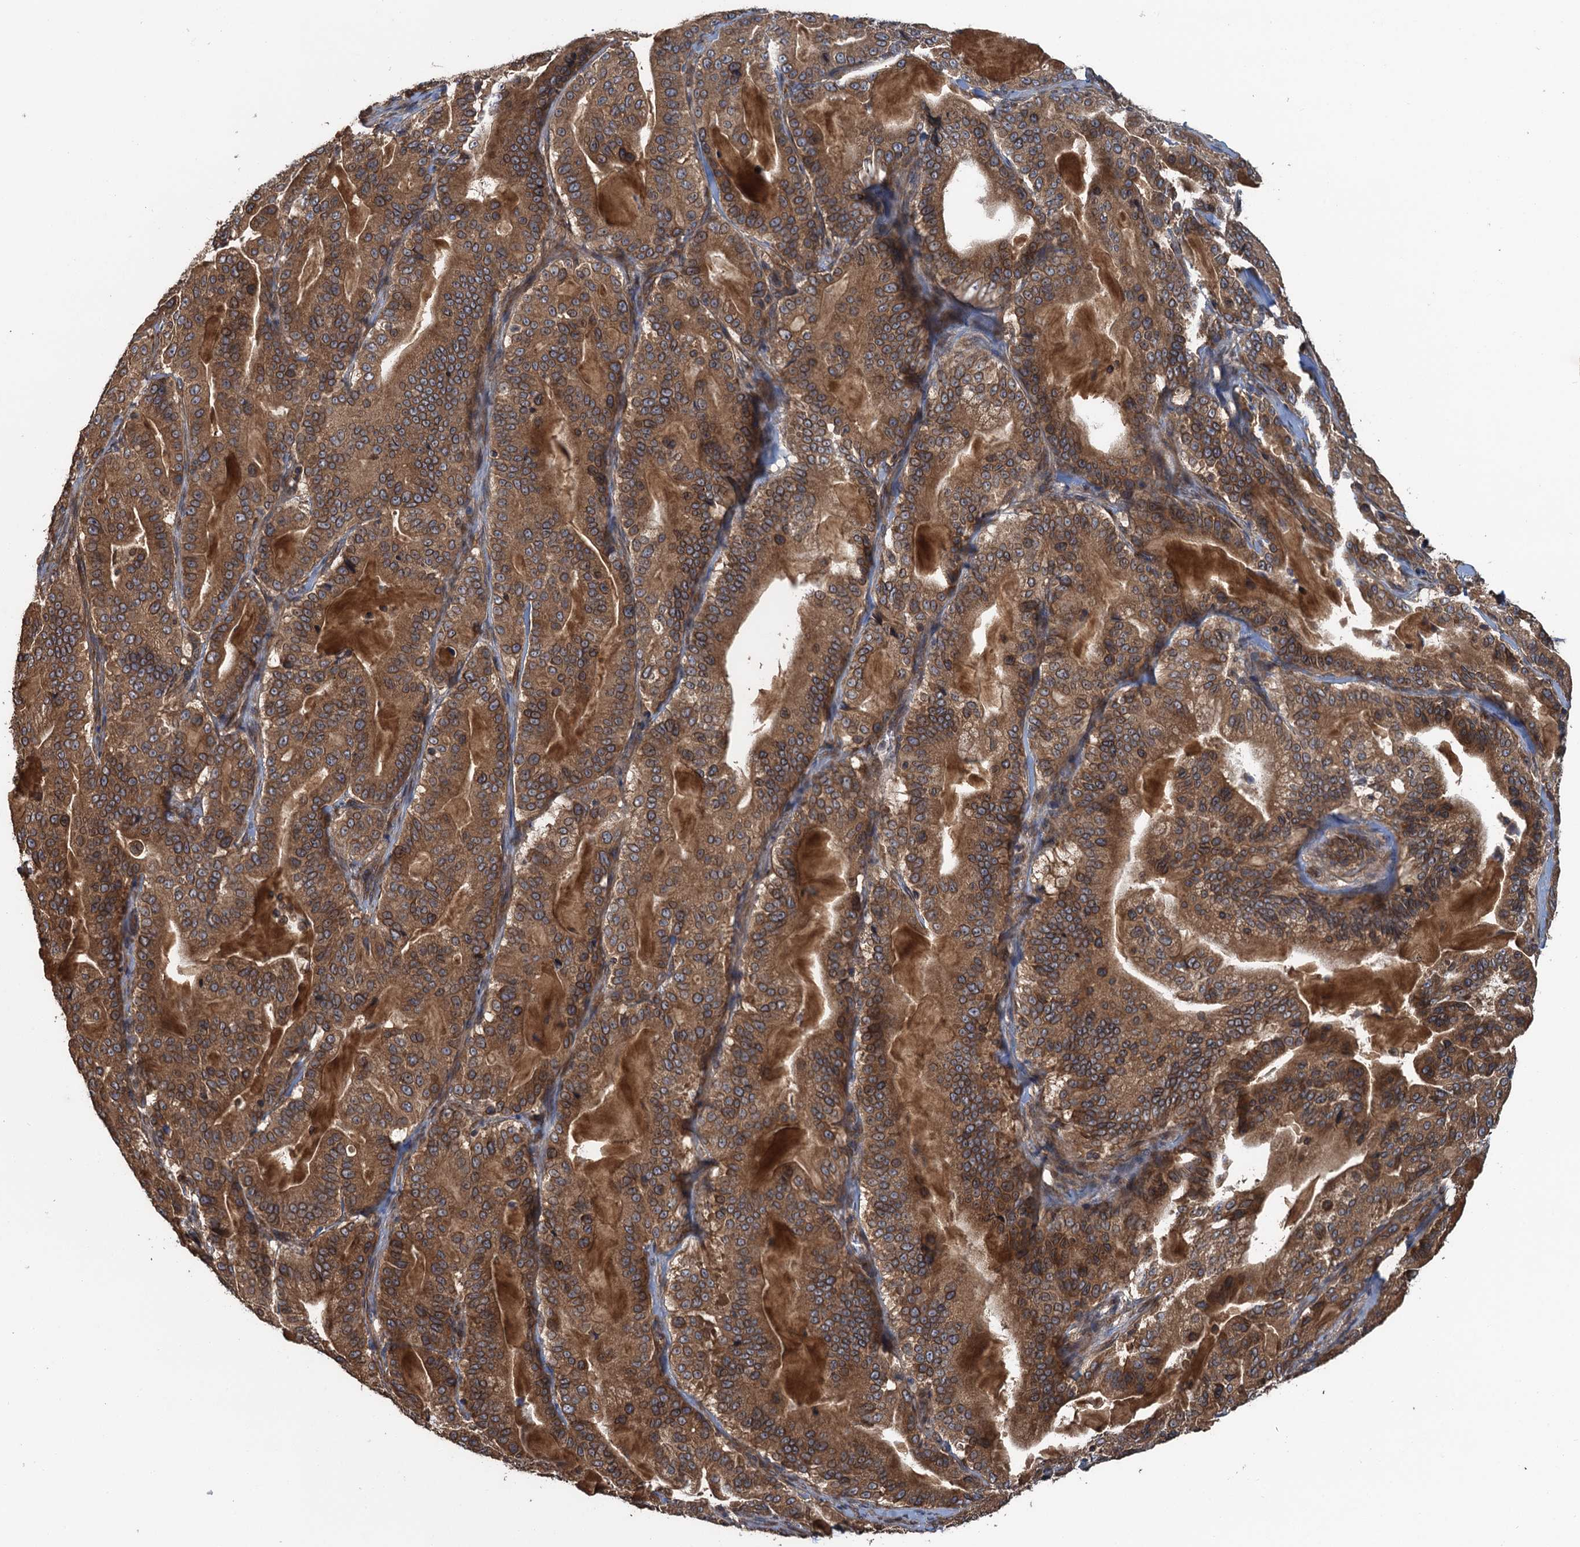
{"staining": {"intensity": "moderate", "quantity": ">75%", "location": "cytoplasmic/membranous,nuclear"}, "tissue": "pancreatic cancer", "cell_type": "Tumor cells", "image_type": "cancer", "snomed": [{"axis": "morphology", "description": "Adenocarcinoma, NOS"}, {"axis": "topography", "description": "Pancreas"}], "caption": "Tumor cells show medium levels of moderate cytoplasmic/membranous and nuclear expression in about >75% of cells in pancreatic adenocarcinoma. (brown staining indicates protein expression, while blue staining denotes nuclei).", "gene": "GLE1", "patient": {"sex": "male", "age": 63}}